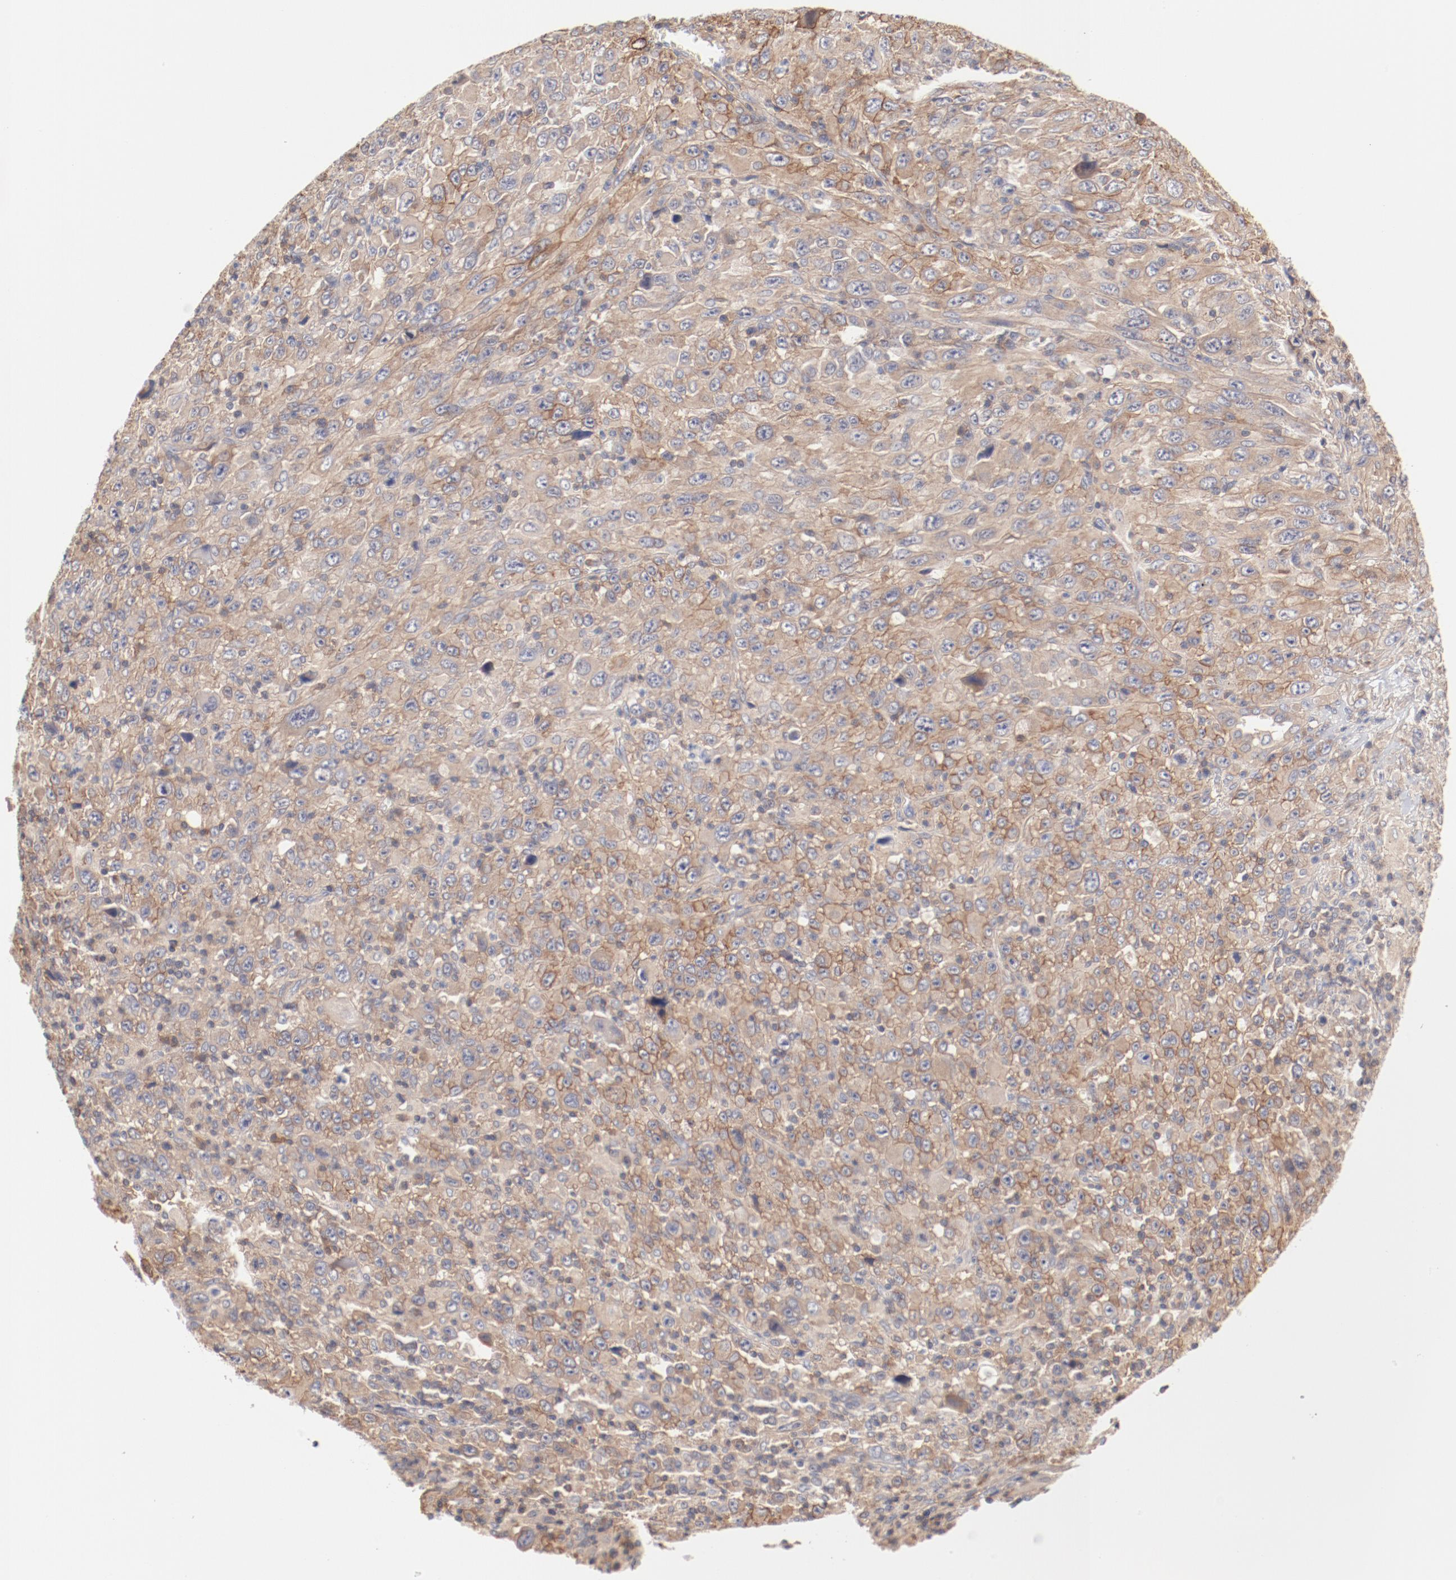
{"staining": {"intensity": "weak", "quantity": "25%-75%", "location": "cytoplasmic/membranous"}, "tissue": "melanoma", "cell_type": "Tumor cells", "image_type": "cancer", "snomed": [{"axis": "morphology", "description": "Malignant melanoma, Metastatic site"}, {"axis": "topography", "description": "Skin"}], "caption": "IHC histopathology image of neoplastic tissue: human malignant melanoma (metastatic site) stained using immunohistochemistry (IHC) exhibits low levels of weak protein expression localized specifically in the cytoplasmic/membranous of tumor cells, appearing as a cytoplasmic/membranous brown color.", "gene": "SETD3", "patient": {"sex": "female", "age": 56}}